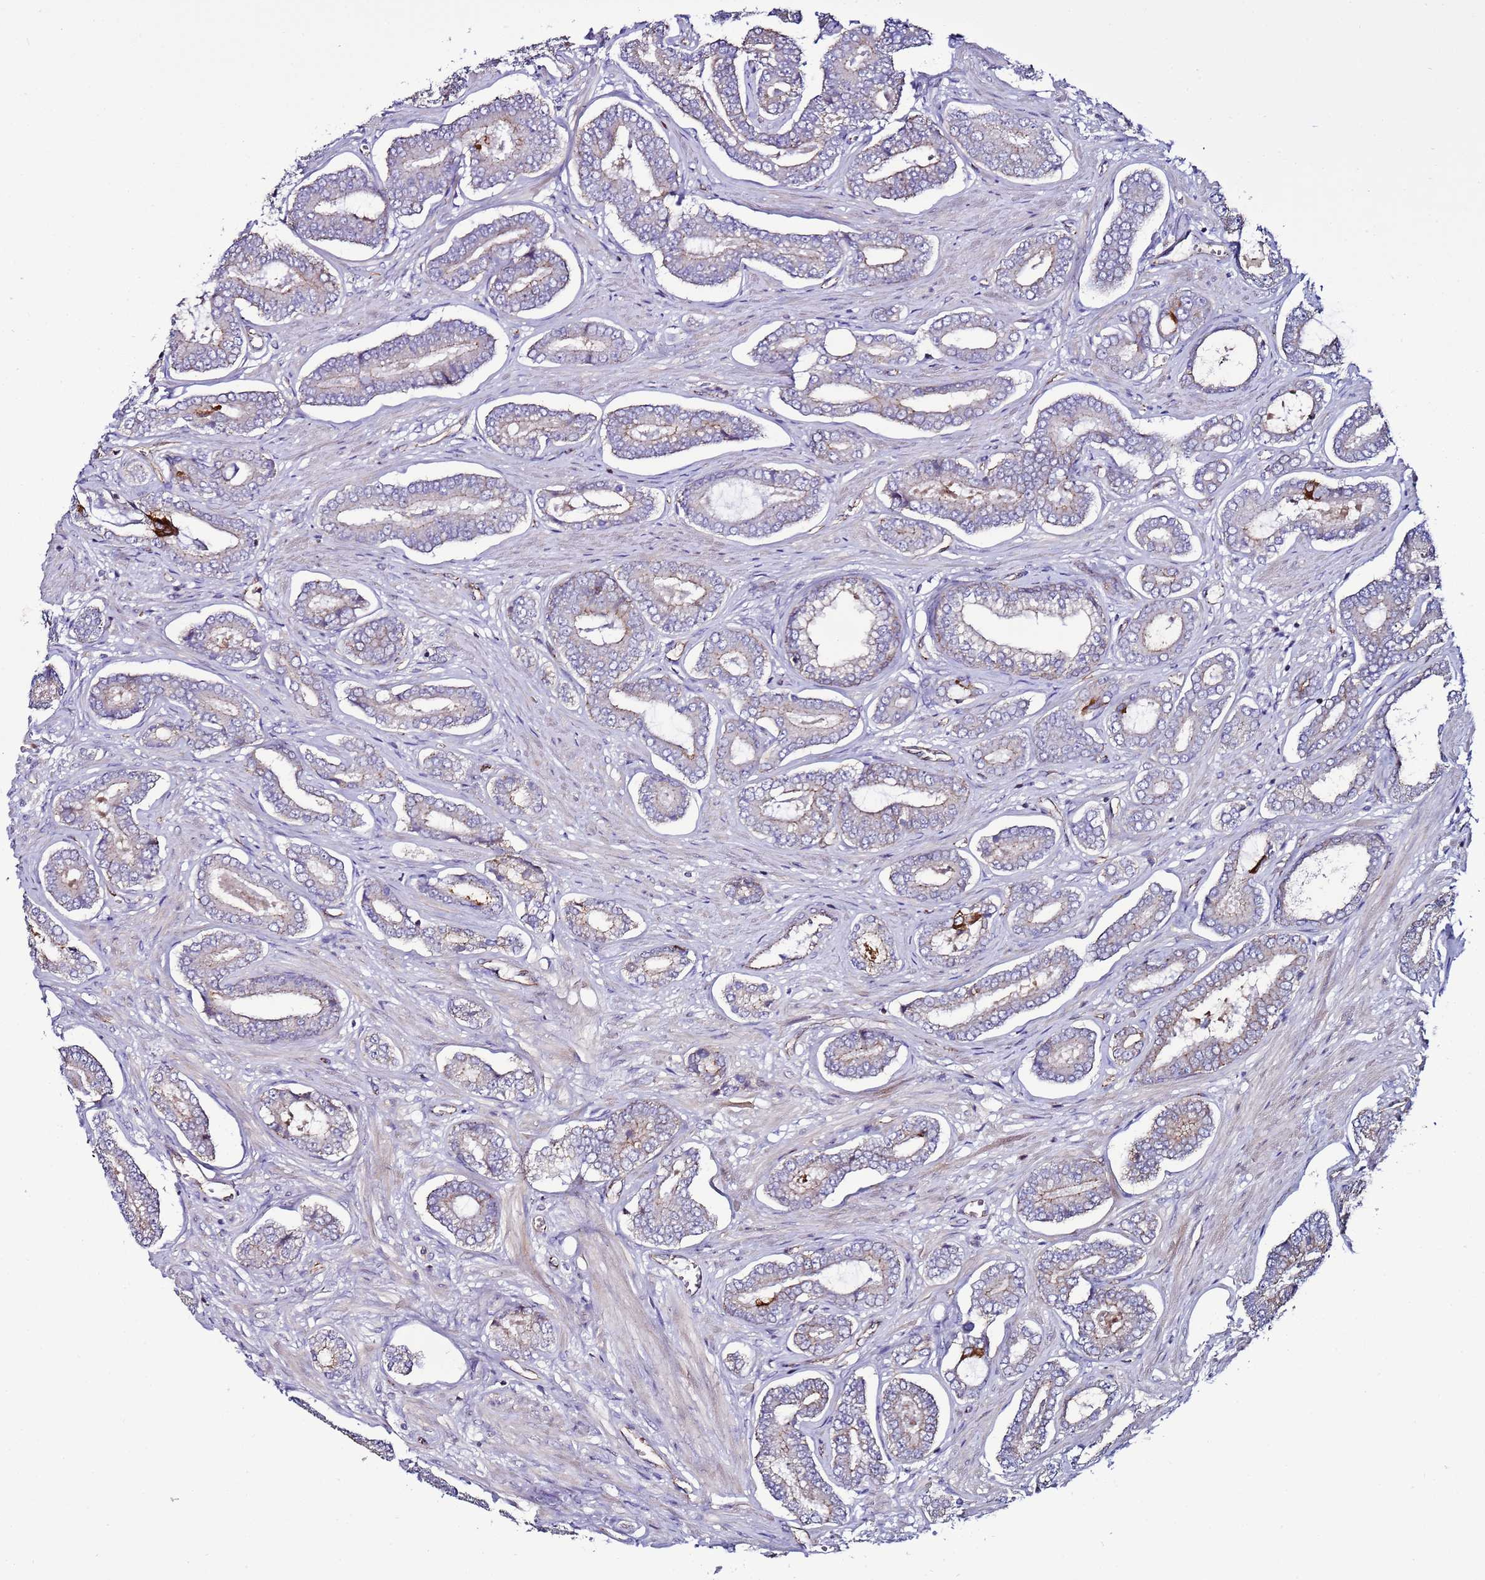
{"staining": {"intensity": "negative", "quantity": "none", "location": "none"}, "tissue": "prostate cancer", "cell_type": "Tumor cells", "image_type": "cancer", "snomed": [{"axis": "morphology", "description": "Adenocarcinoma, NOS"}, {"axis": "topography", "description": "Prostate and seminal vesicle, NOS"}], "caption": "Prostate cancer stained for a protein using IHC shows no positivity tumor cells.", "gene": "TENM3", "patient": {"sex": "male", "age": 76}}